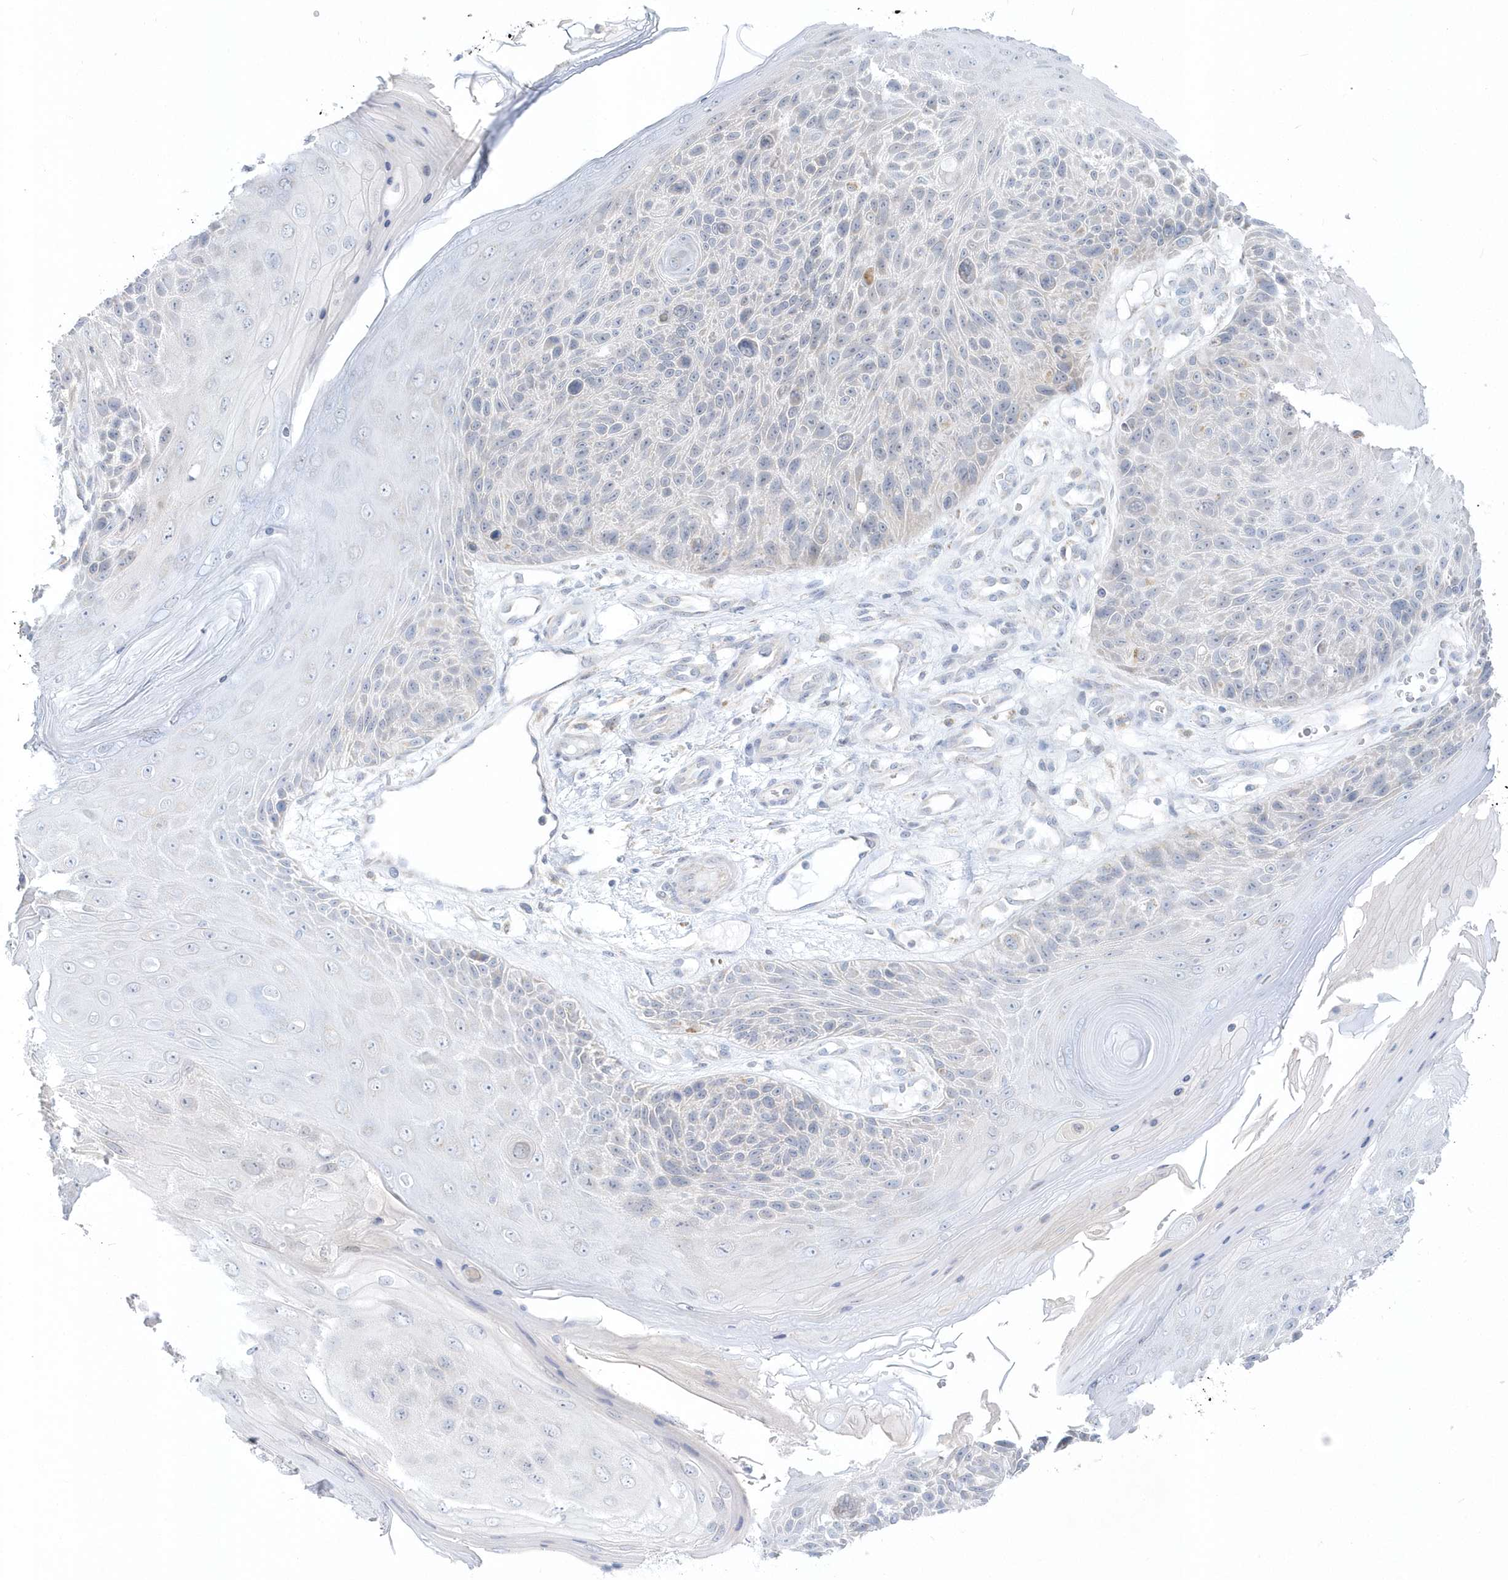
{"staining": {"intensity": "negative", "quantity": "none", "location": "none"}, "tissue": "skin cancer", "cell_type": "Tumor cells", "image_type": "cancer", "snomed": [{"axis": "morphology", "description": "Squamous cell carcinoma, NOS"}, {"axis": "topography", "description": "Skin"}], "caption": "The histopathology image exhibits no staining of tumor cells in skin cancer.", "gene": "PCBD1", "patient": {"sex": "female", "age": 88}}